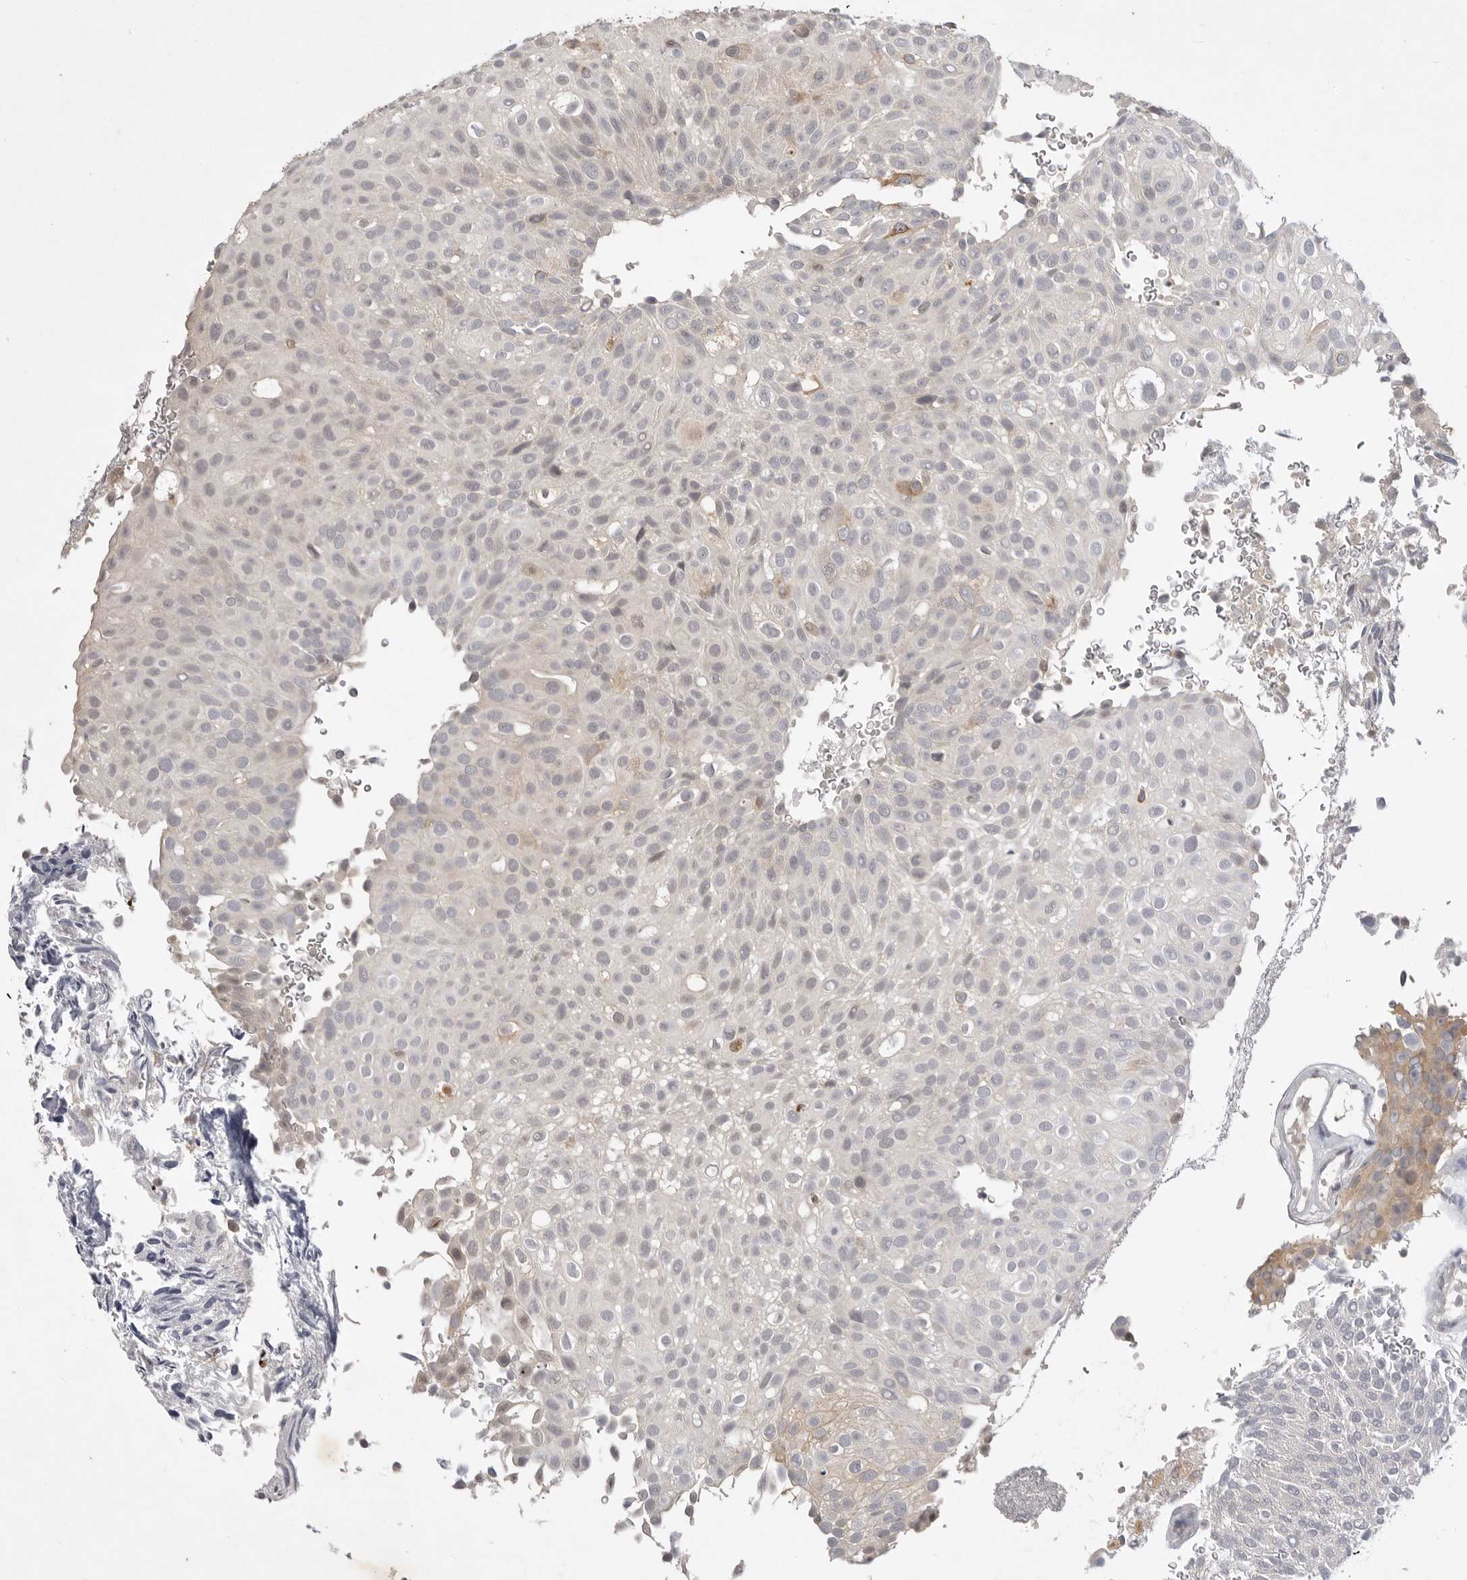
{"staining": {"intensity": "negative", "quantity": "none", "location": "none"}, "tissue": "urothelial cancer", "cell_type": "Tumor cells", "image_type": "cancer", "snomed": [{"axis": "morphology", "description": "Urothelial carcinoma, Low grade"}, {"axis": "topography", "description": "Urinary bladder"}], "caption": "Tumor cells show no significant staining in low-grade urothelial carcinoma.", "gene": "ITGAD", "patient": {"sex": "male", "age": 78}}